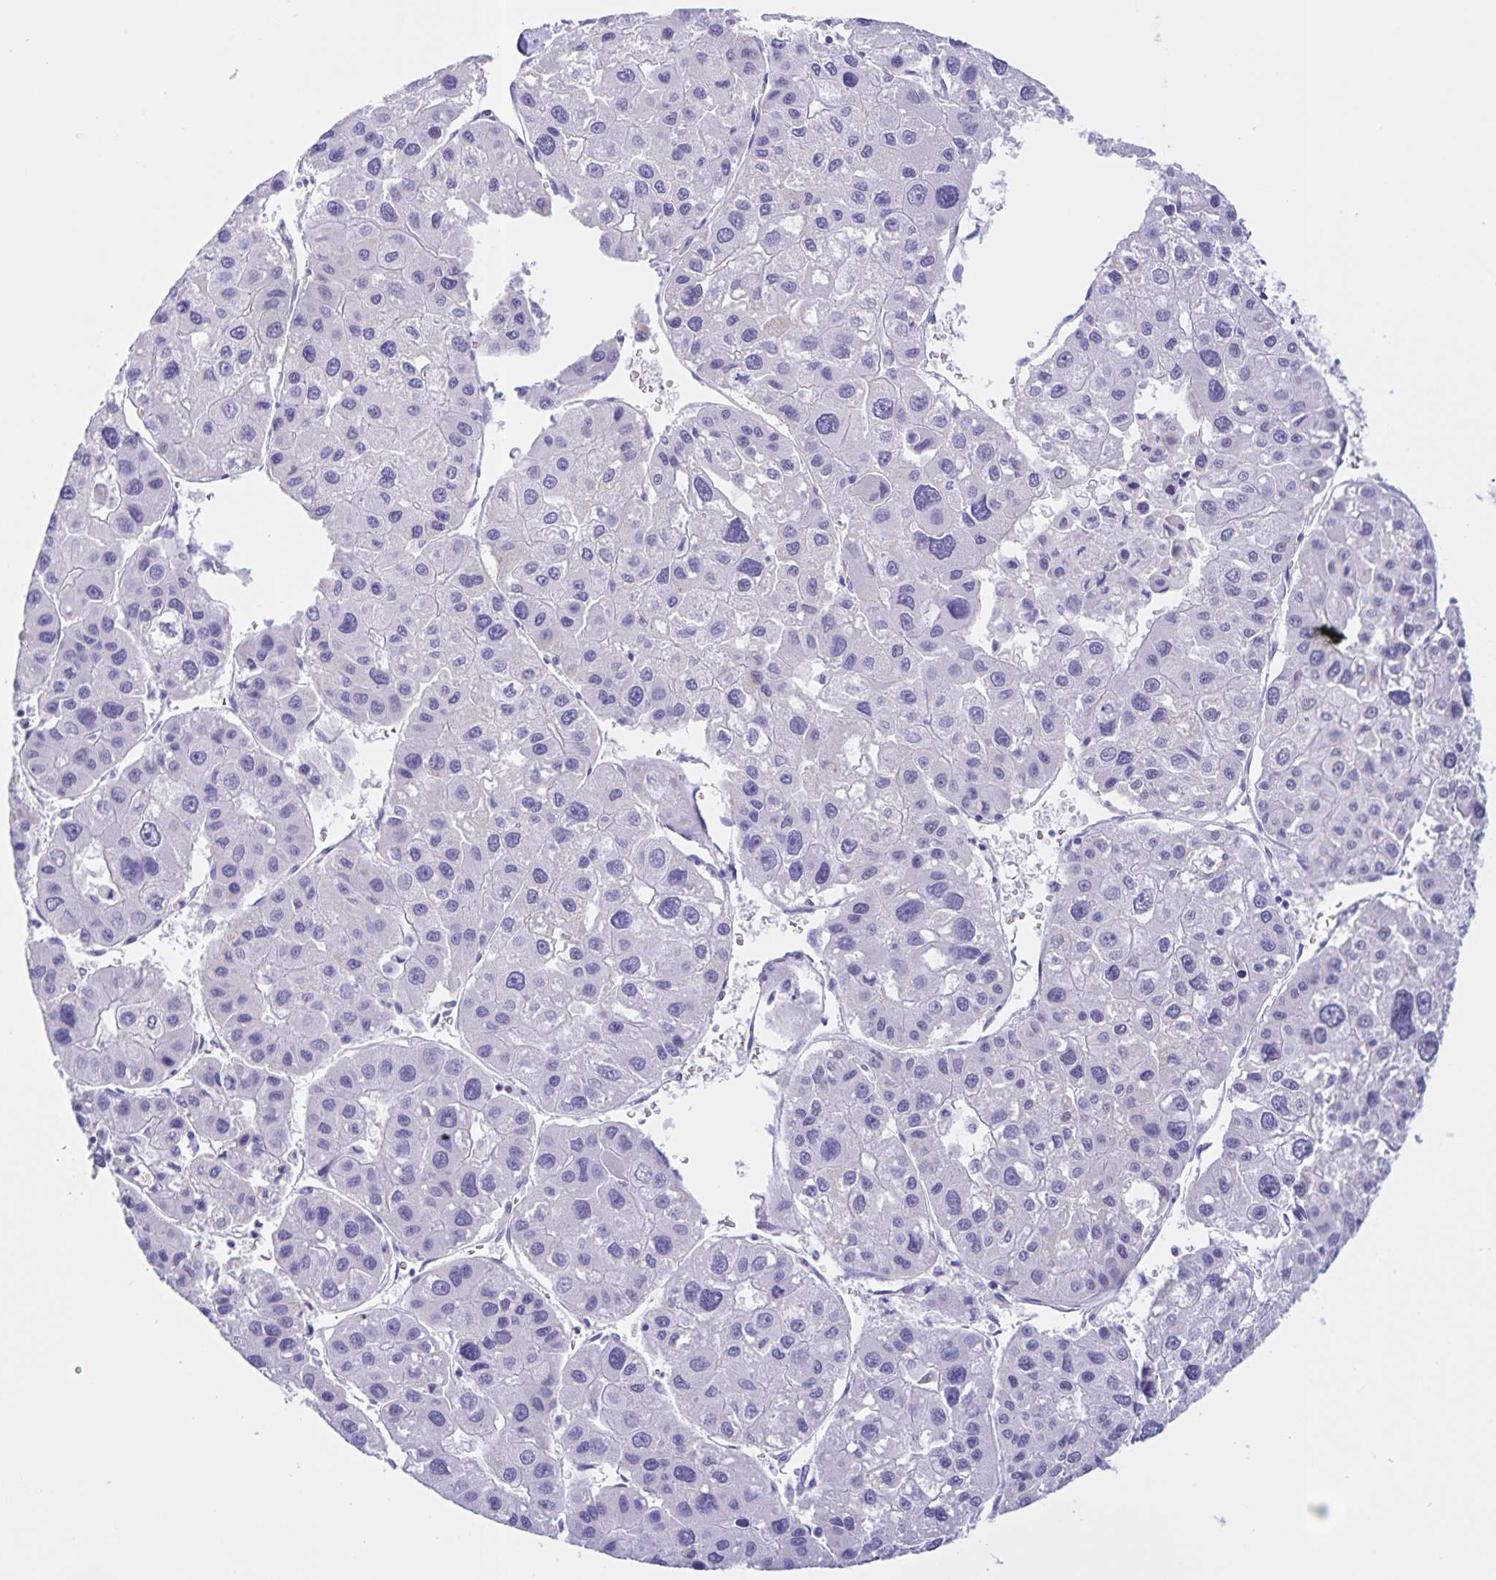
{"staining": {"intensity": "negative", "quantity": "none", "location": "none"}, "tissue": "liver cancer", "cell_type": "Tumor cells", "image_type": "cancer", "snomed": [{"axis": "morphology", "description": "Carcinoma, Hepatocellular, NOS"}, {"axis": "topography", "description": "Liver"}], "caption": "This is a histopathology image of immunohistochemistry staining of liver cancer, which shows no expression in tumor cells.", "gene": "TGIF2LX", "patient": {"sex": "male", "age": 73}}